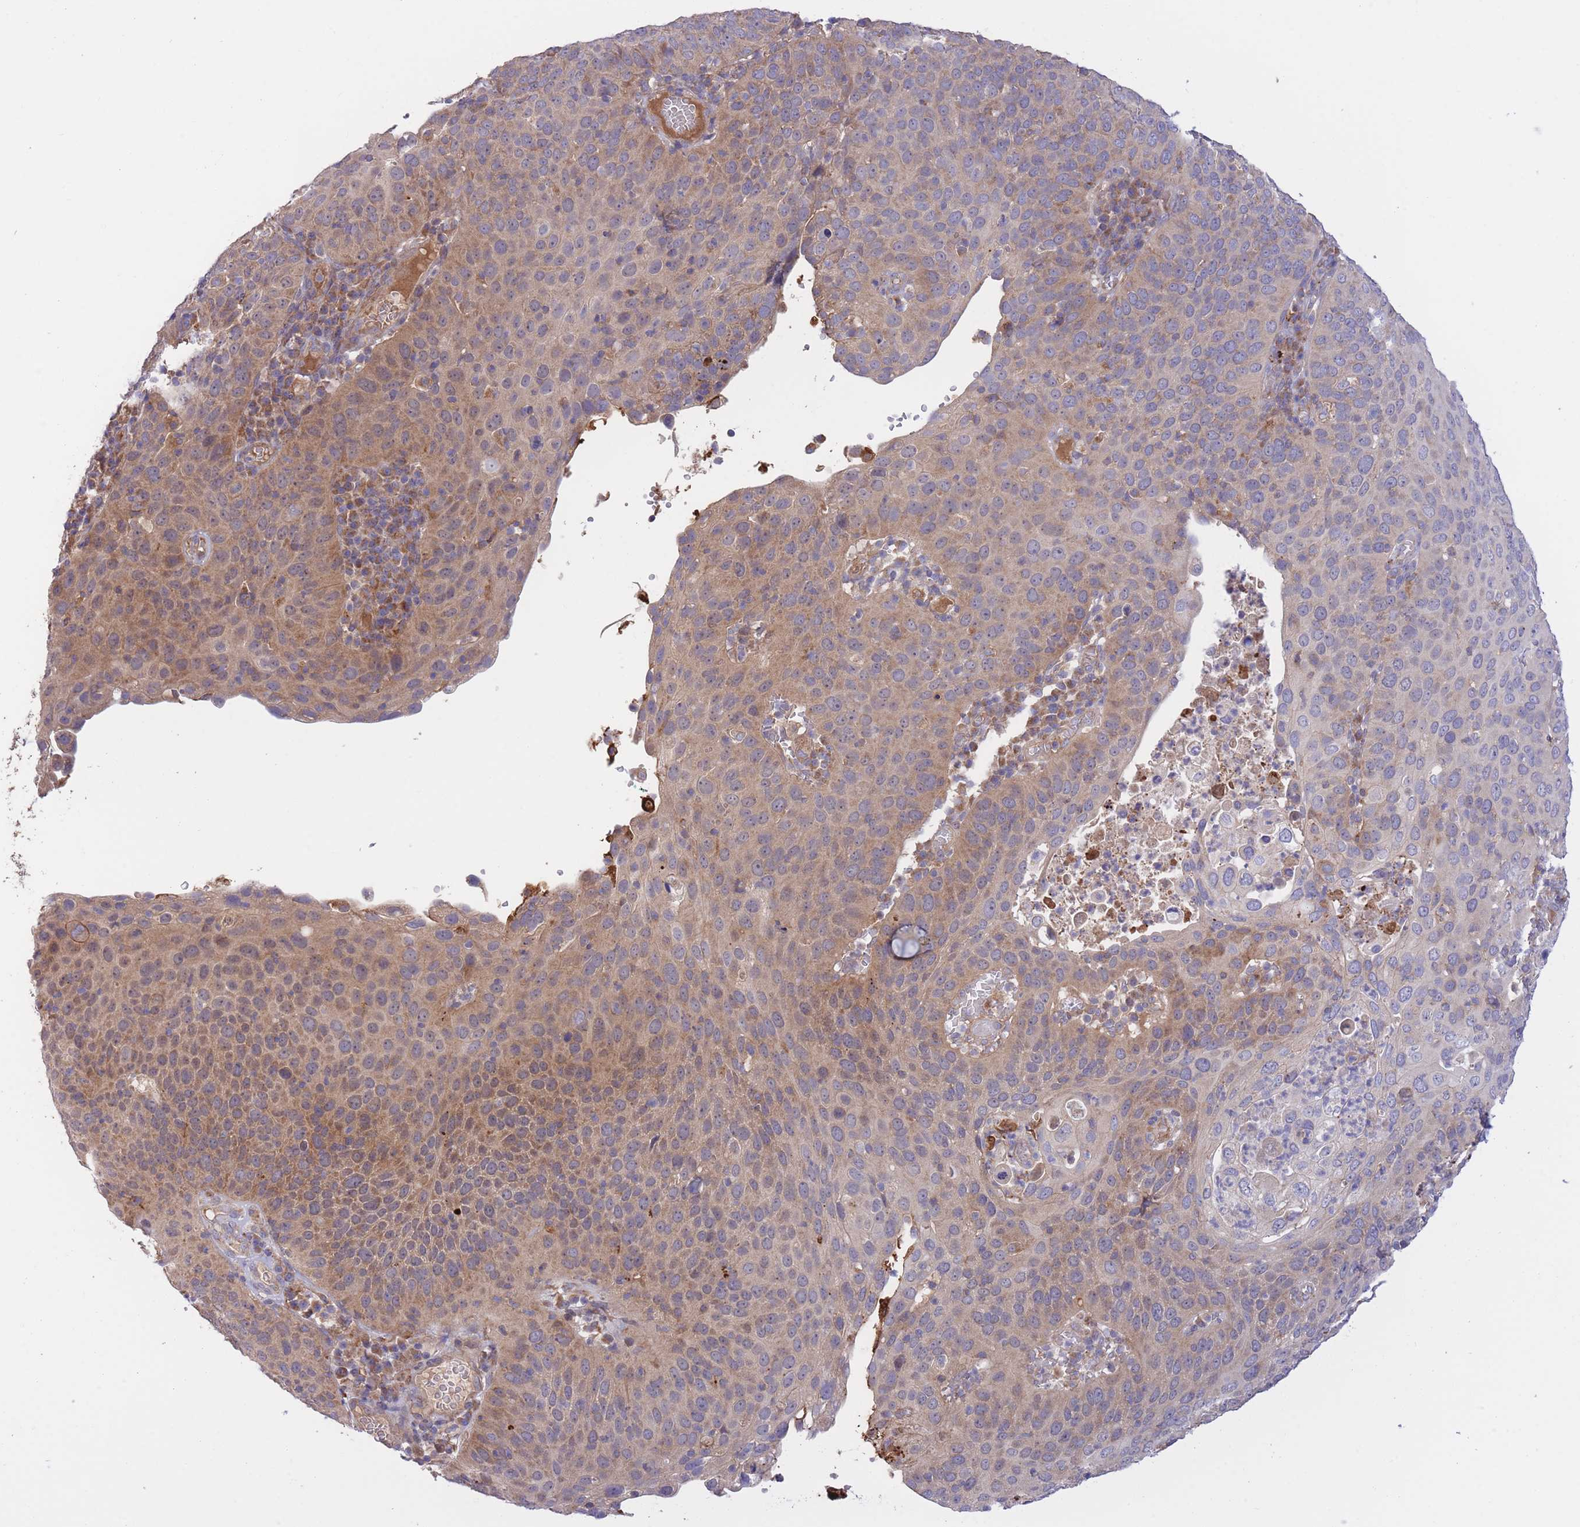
{"staining": {"intensity": "moderate", "quantity": "25%-75%", "location": "cytoplasmic/membranous"}, "tissue": "cervical cancer", "cell_type": "Tumor cells", "image_type": "cancer", "snomed": [{"axis": "morphology", "description": "Squamous cell carcinoma, NOS"}, {"axis": "topography", "description": "Cervix"}], "caption": "Human squamous cell carcinoma (cervical) stained with a protein marker displays moderate staining in tumor cells.", "gene": "ATP13A2", "patient": {"sex": "female", "age": 36}}